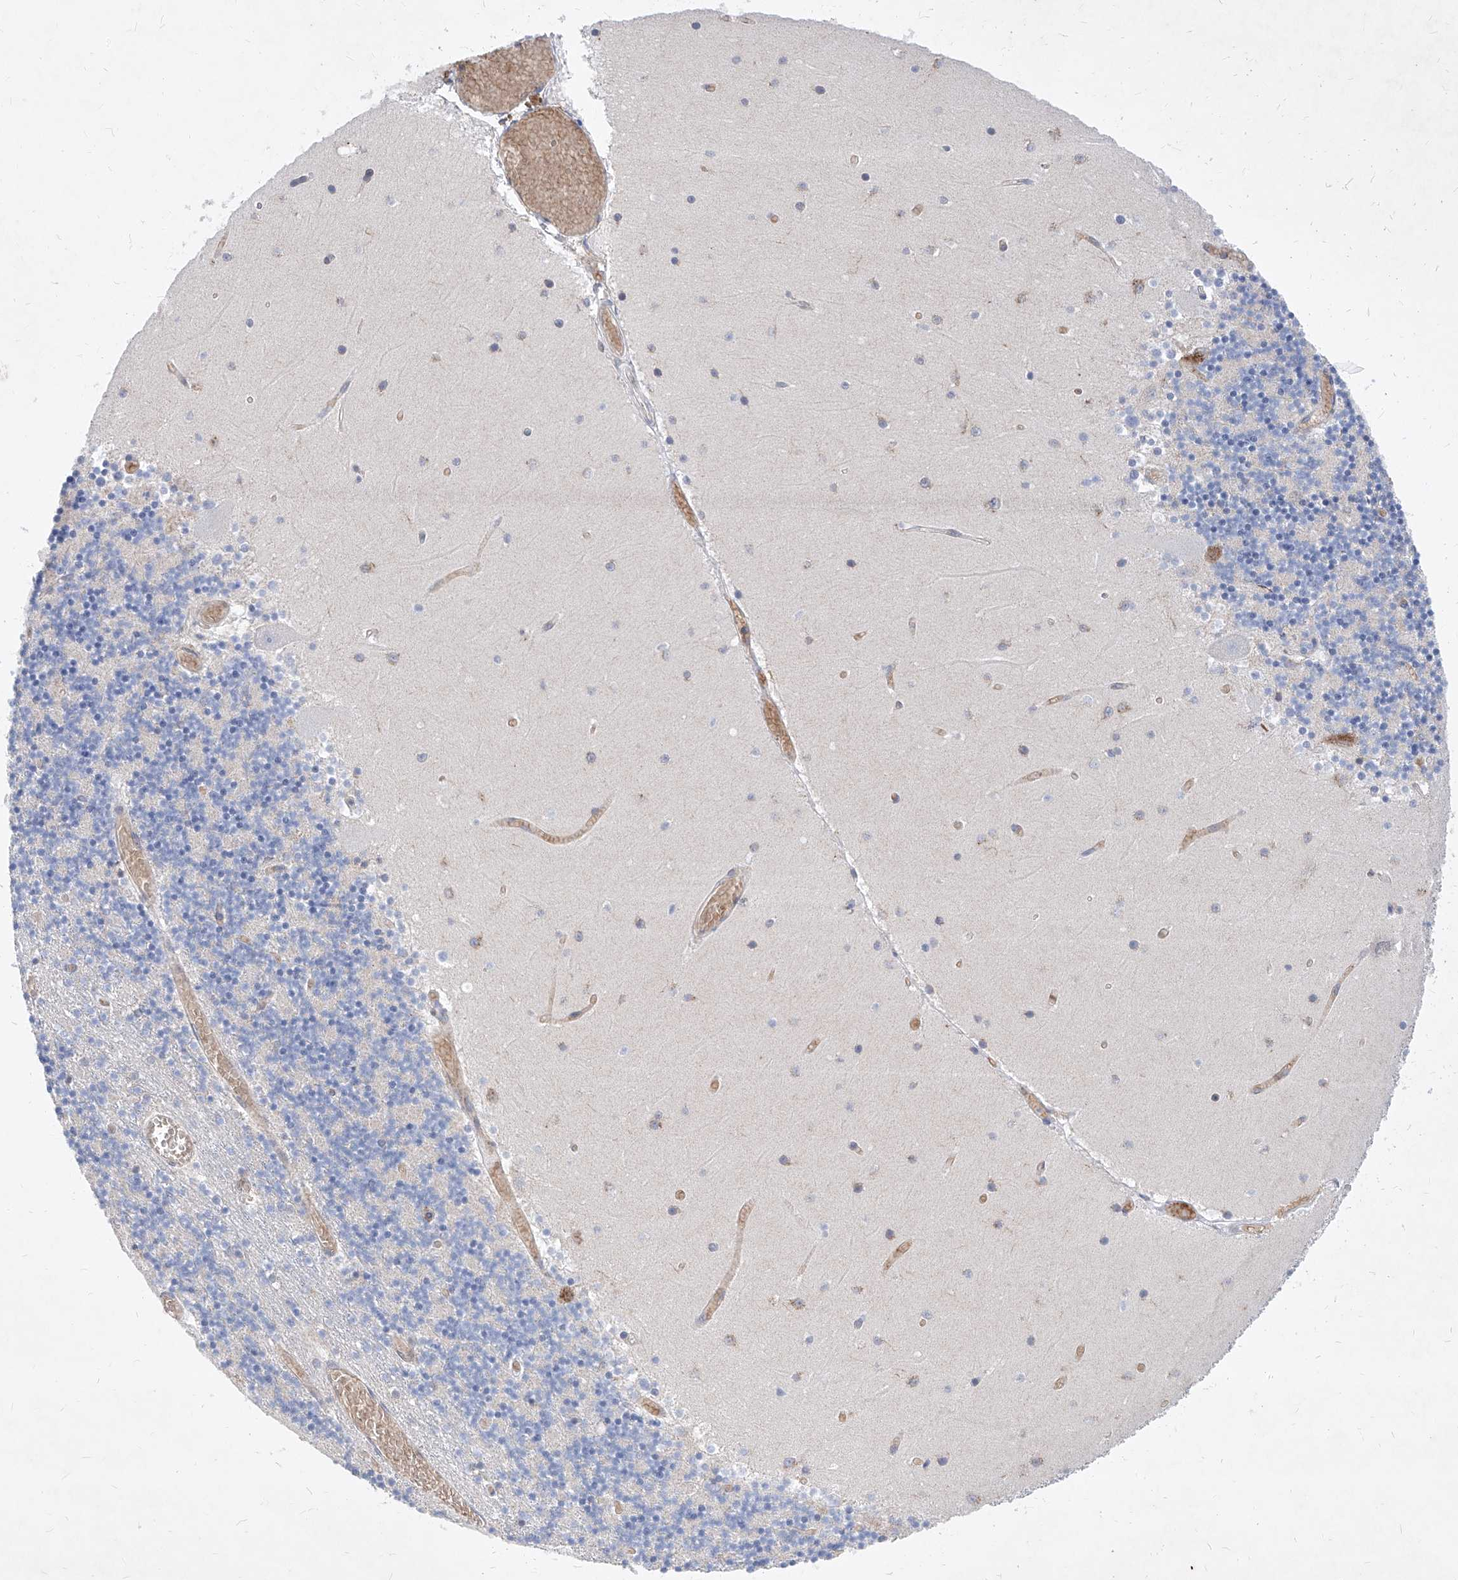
{"staining": {"intensity": "negative", "quantity": "none", "location": "none"}, "tissue": "cerebellum", "cell_type": "Cells in granular layer", "image_type": "normal", "snomed": [{"axis": "morphology", "description": "Normal tissue, NOS"}, {"axis": "topography", "description": "Cerebellum"}], "caption": "This is an IHC histopathology image of unremarkable cerebellum. There is no staining in cells in granular layer.", "gene": "MX2", "patient": {"sex": "female", "age": 28}}